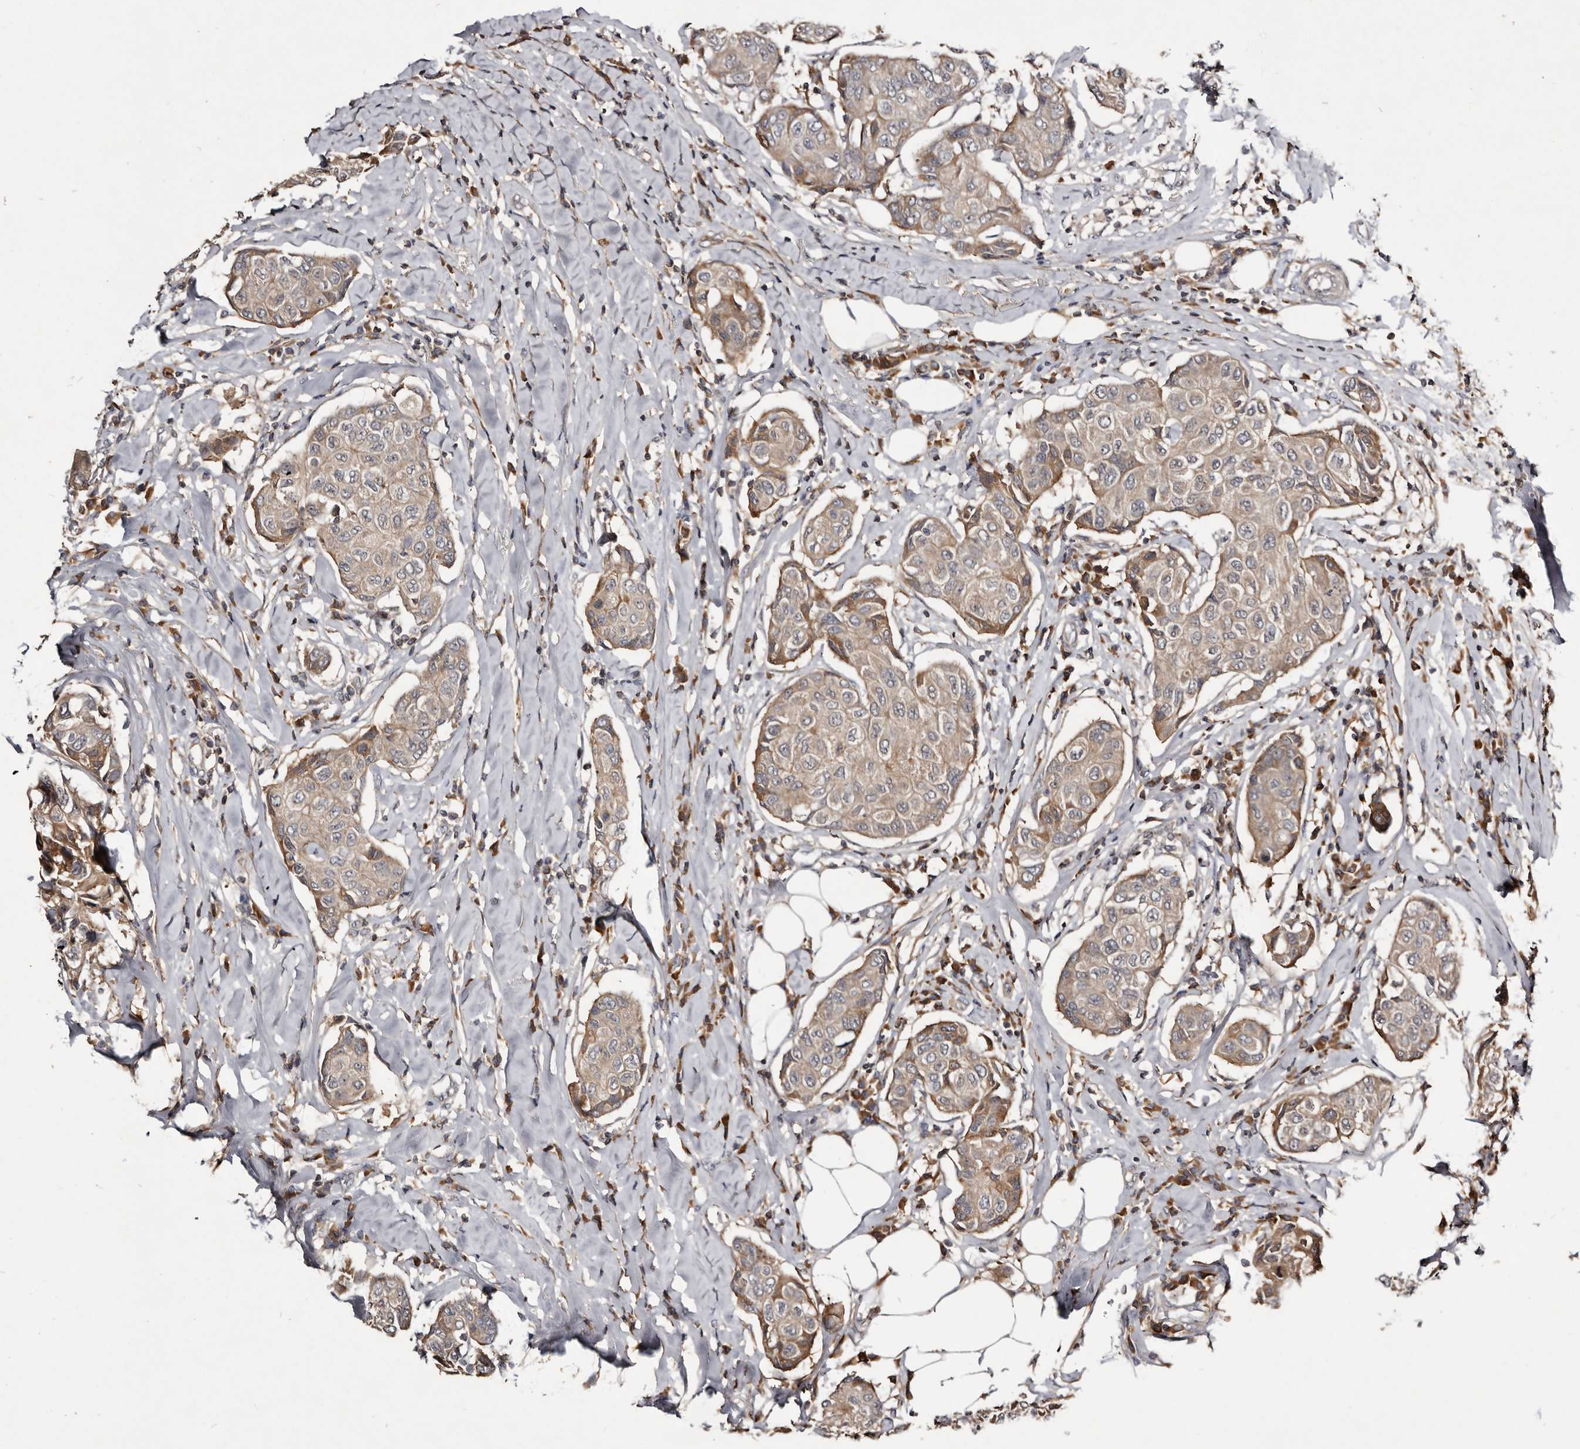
{"staining": {"intensity": "weak", "quantity": ">75%", "location": "cytoplasmic/membranous"}, "tissue": "breast cancer", "cell_type": "Tumor cells", "image_type": "cancer", "snomed": [{"axis": "morphology", "description": "Duct carcinoma"}, {"axis": "topography", "description": "Breast"}], "caption": "Weak cytoplasmic/membranous positivity is appreciated in approximately >75% of tumor cells in breast cancer. (IHC, brightfield microscopy, high magnification).", "gene": "TTC39A", "patient": {"sex": "female", "age": 80}}